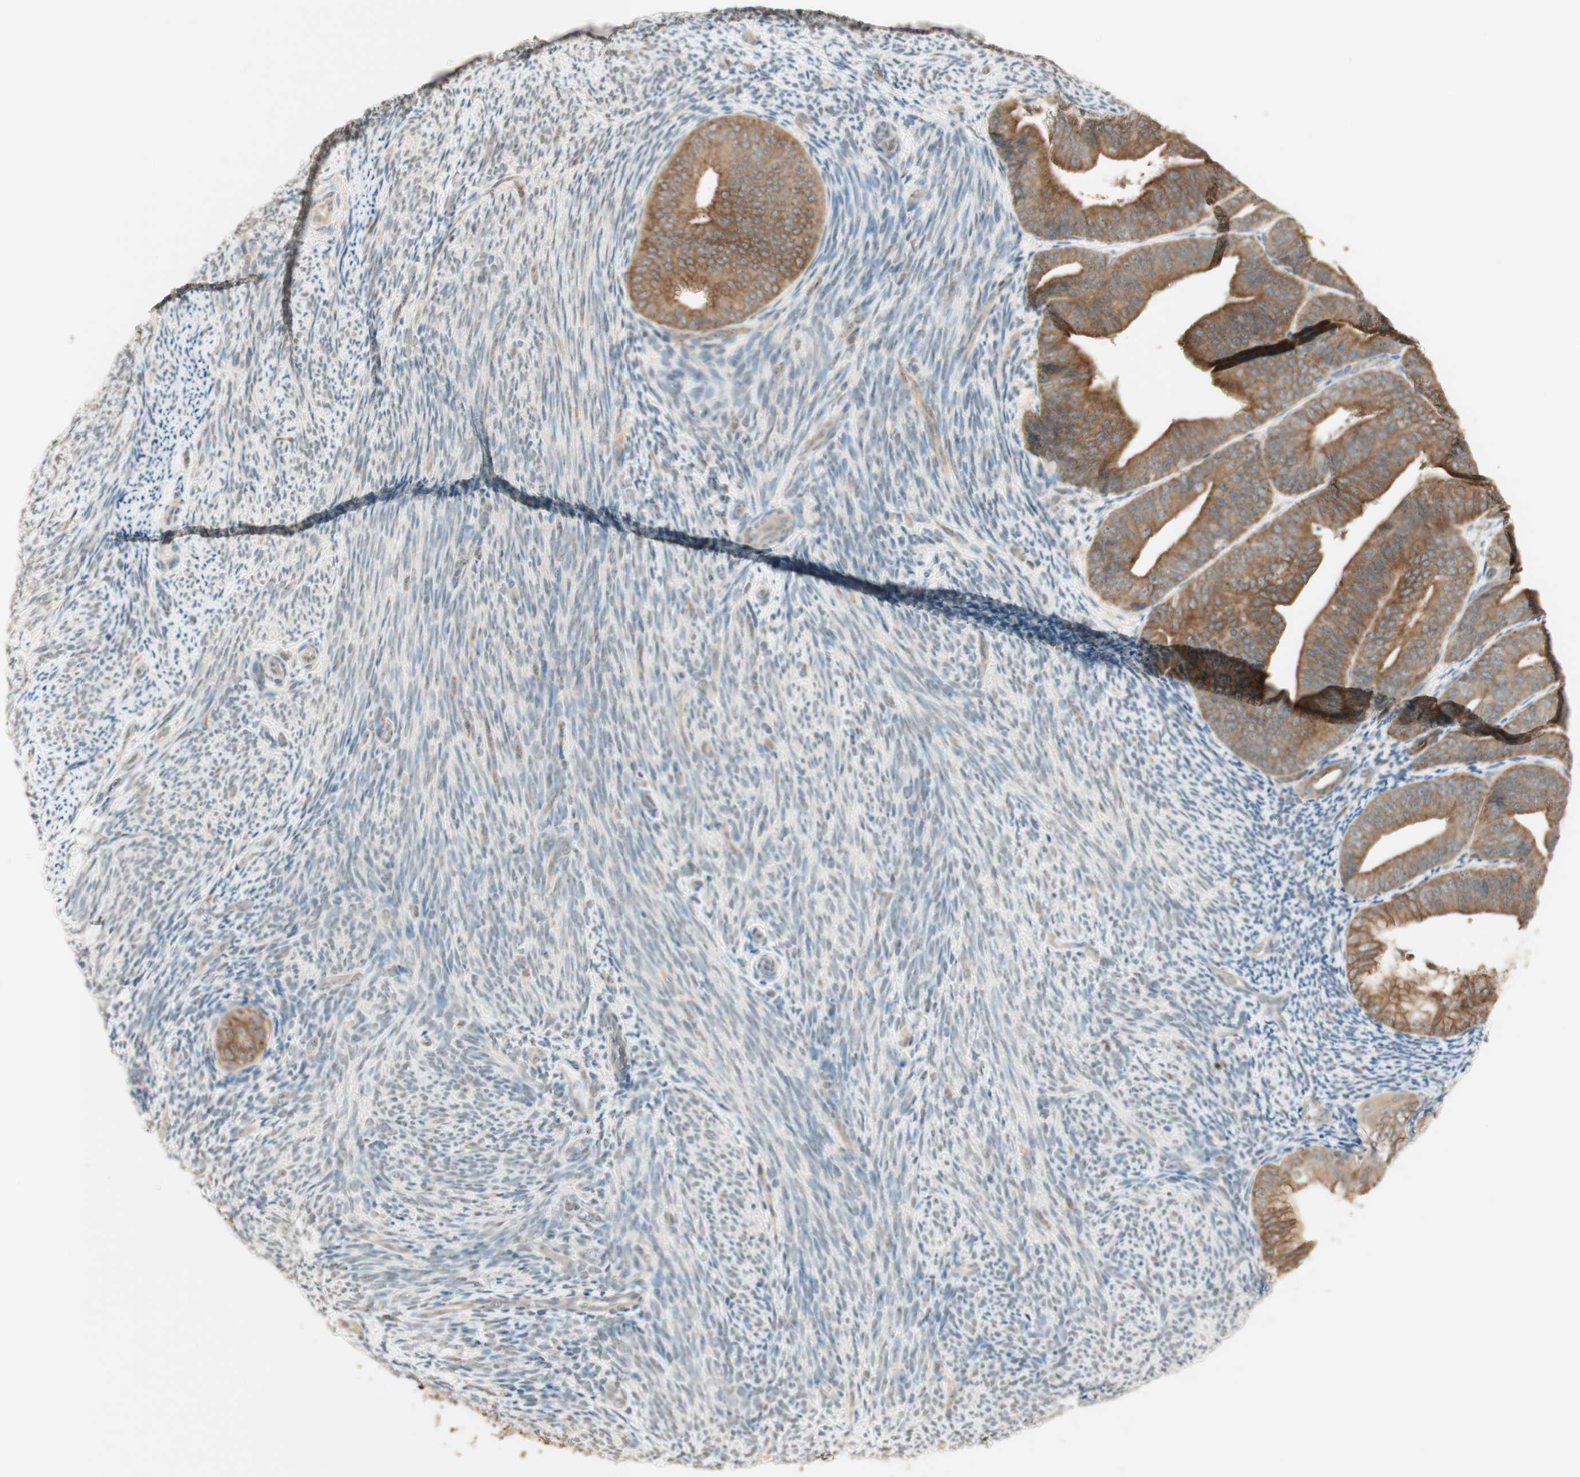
{"staining": {"intensity": "moderate", "quantity": ">75%", "location": "cytoplasmic/membranous"}, "tissue": "endometrial cancer", "cell_type": "Tumor cells", "image_type": "cancer", "snomed": [{"axis": "morphology", "description": "Adenocarcinoma, NOS"}, {"axis": "topography", "description": "Endometrium"}], "caption": "The photomicrograph displays a brown stain indicating the presence of a protein in the cytoplasmic/membranous of tumor cells in endometrial cancer (adenocarcinoma).", "gene": "SPINT2", "patient": {"sex": "female", "age": 63}}